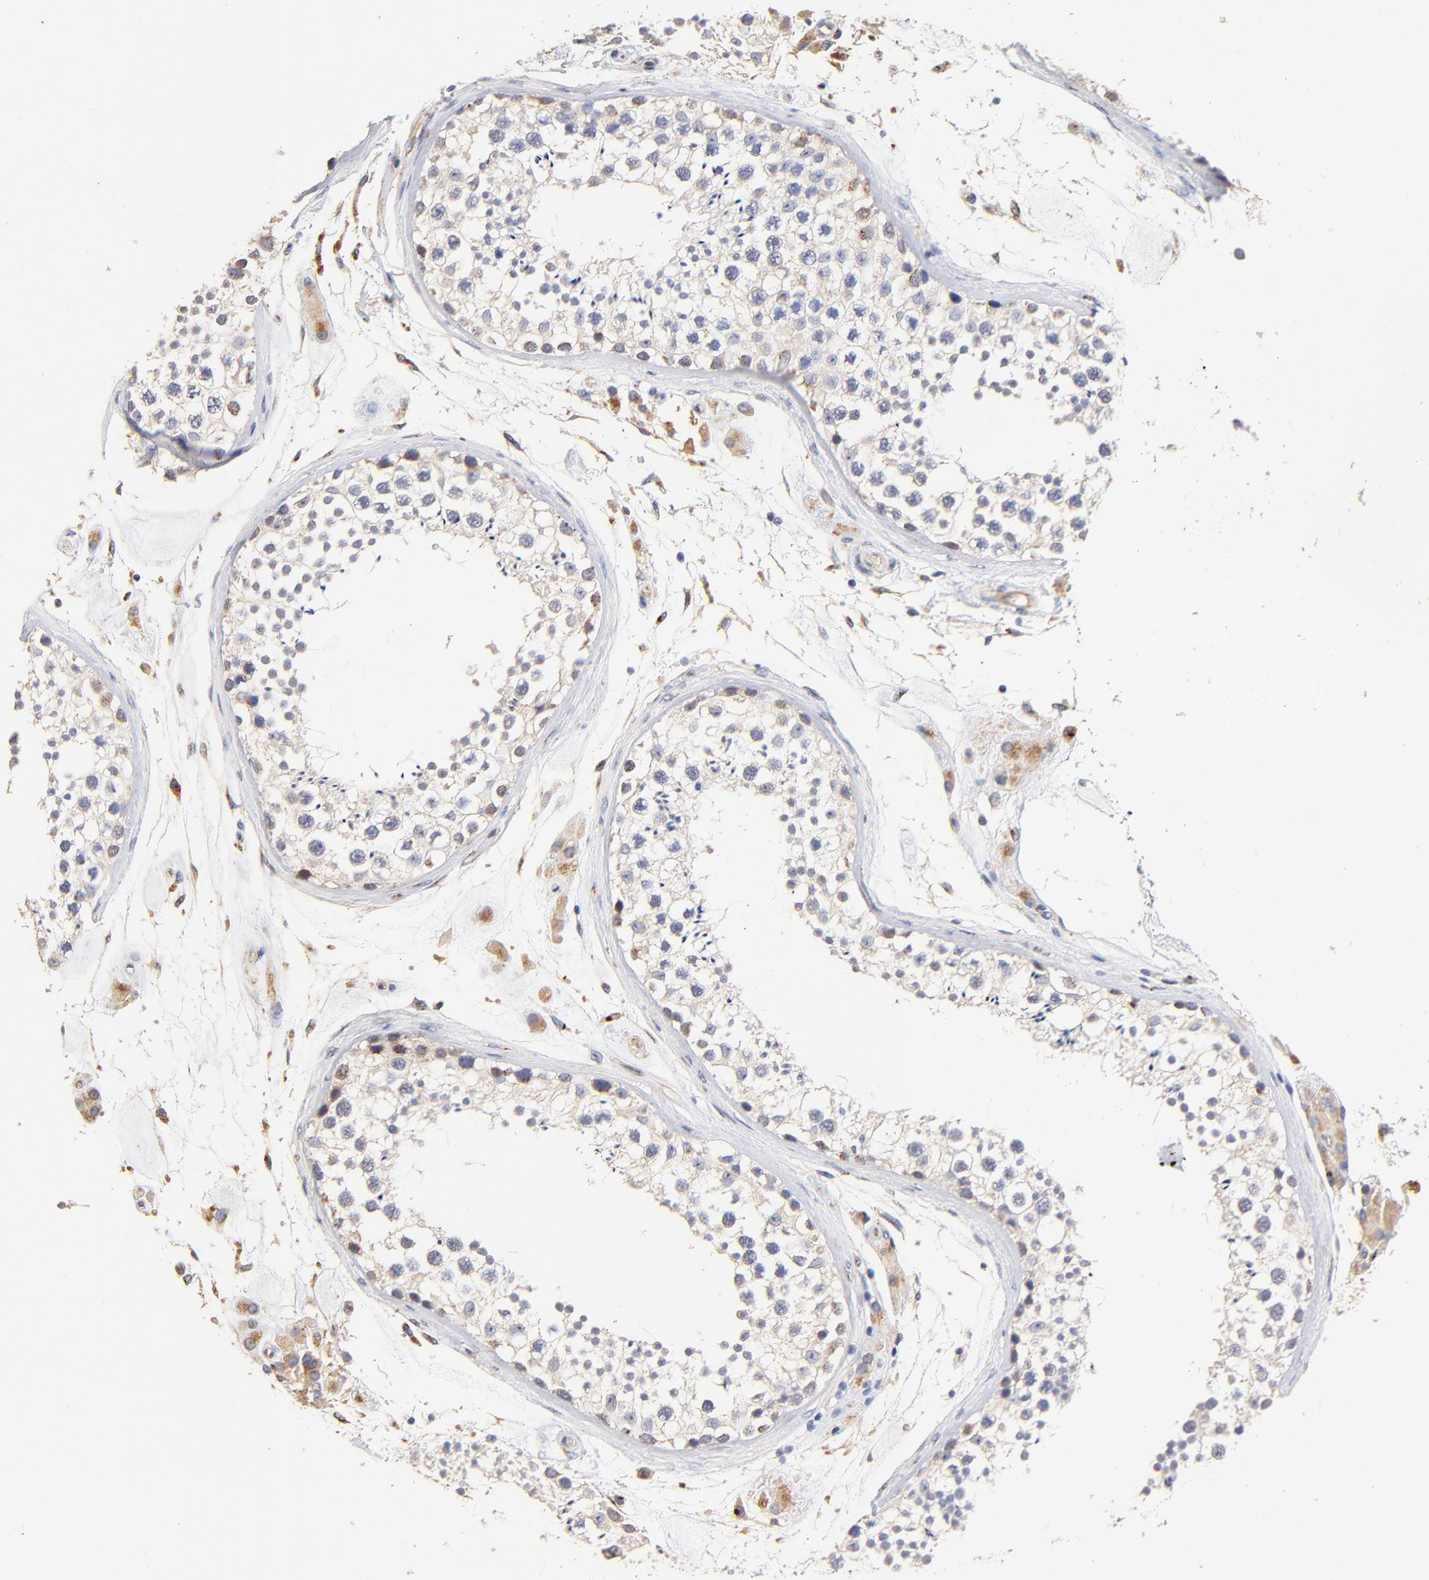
{"staining": {"intensity": "moderate", "quantity": "<25%", "location": "cytoplasmic/membranous"}, "tissue": "testis", "cell_type": "Cells in seminiferous ducts", "image_type": "normal", "snomed": [{"axis": "morphology", "description": "Normal tissue, NOS"}, {"axis": "topography", "description": "Testis"}], "caption": "Normal testis displays moderate cytoplasmic/membranous expression in about <25% of cells in seminiferous ducts.", "gene": "FMNL3", "patient": {"sex": "male", "age": 46}}